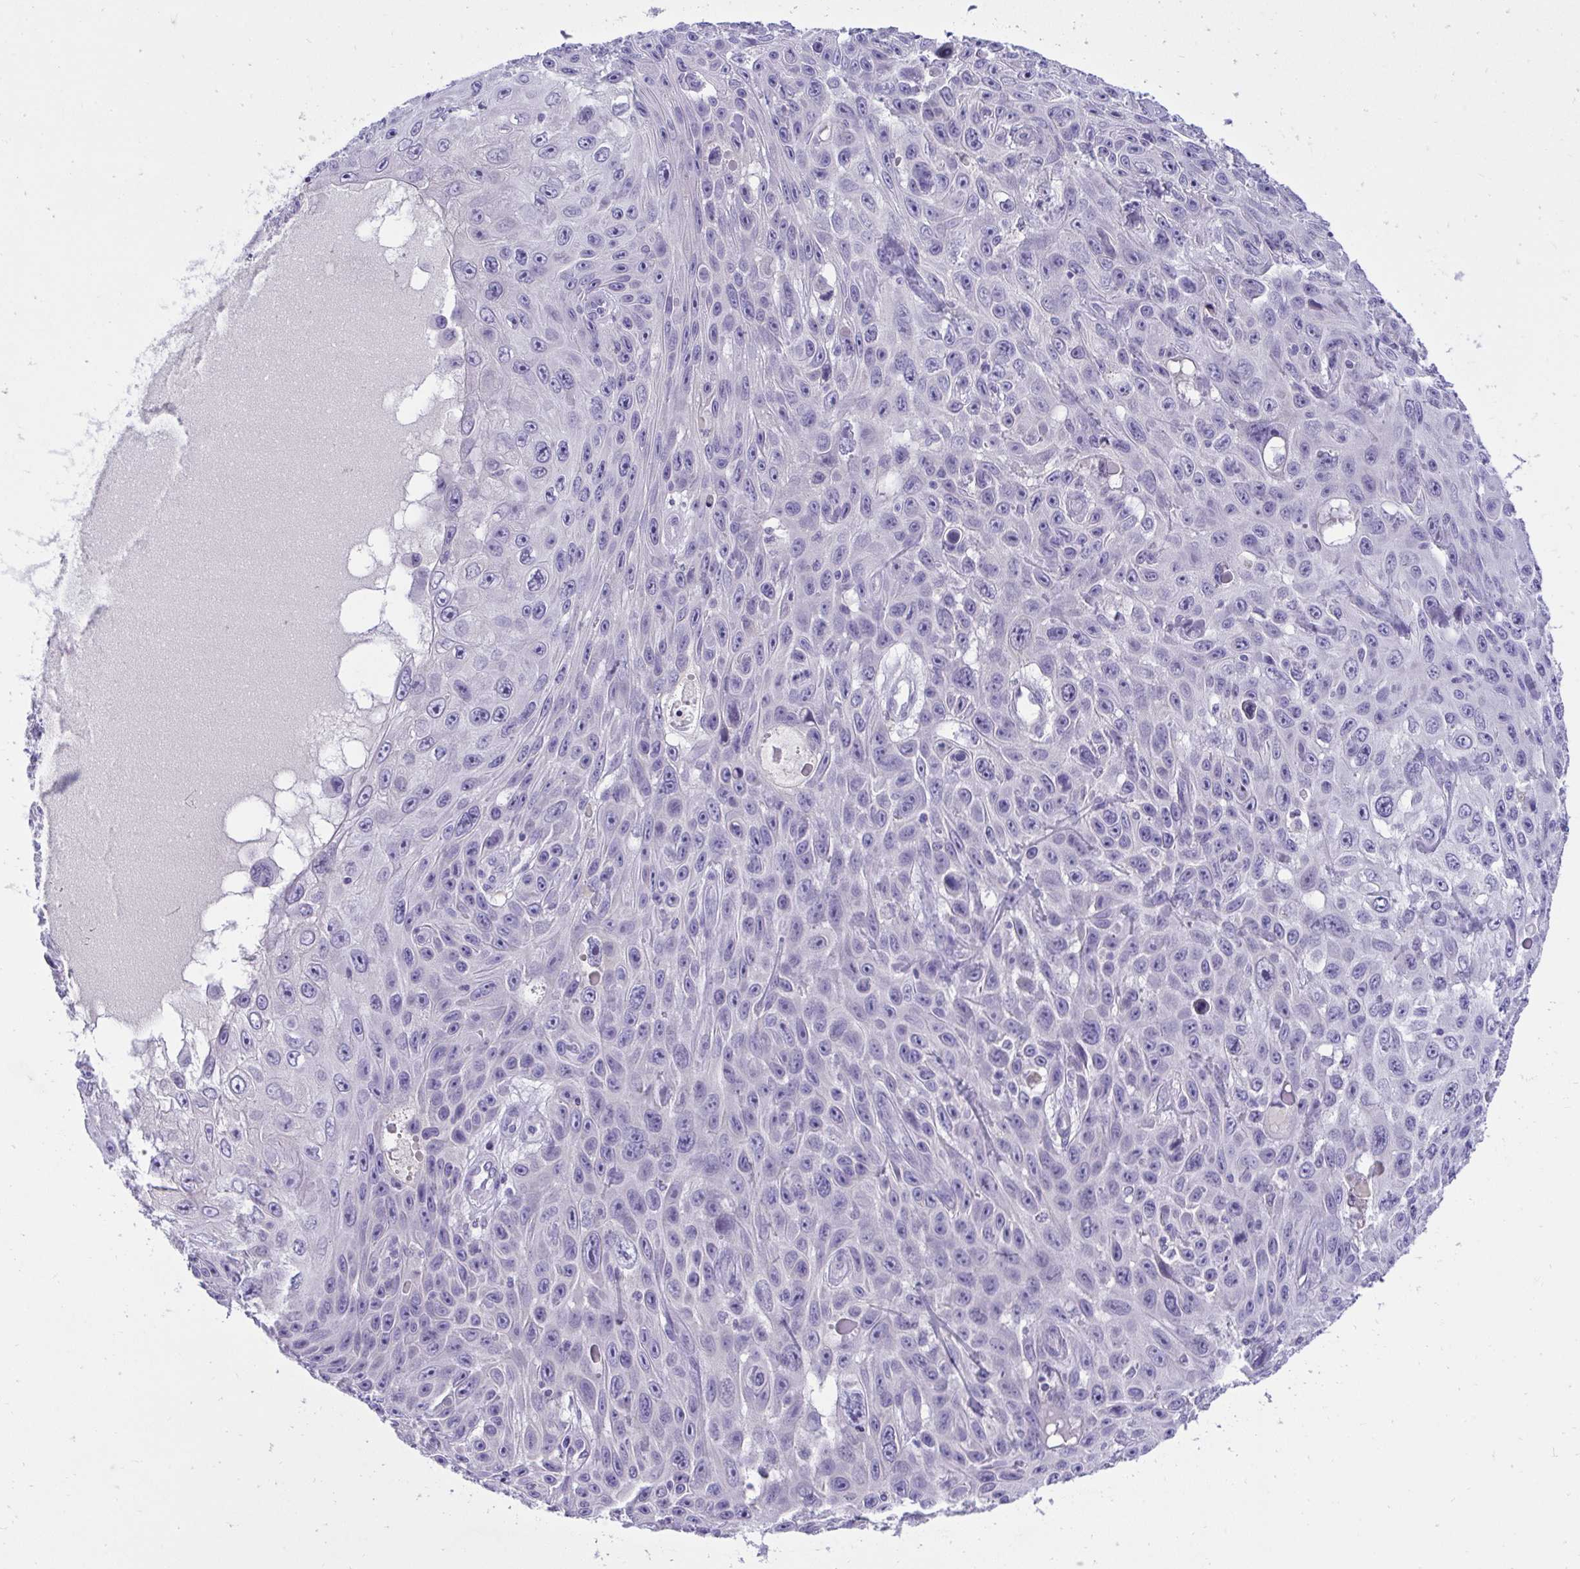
{"staining": {"intensity": "negative", "quantity": "none", "location": "none"}, "tissue": "skin cancer", "cell_type": "Tumor cells", "image_type": "cancer", "snomed": [{"axis": "morphology", "description": "Squamous cell carcinoma, NOS"}, {"axis": "topography", "description": "Skin"}], "caption": "Histopathology image shows no protein positivity in tumor cells of squamous cell carcinoma (skin) tissue.", "gene": "TMCO5A", "patient": {"sex": "male", "age": 82}}